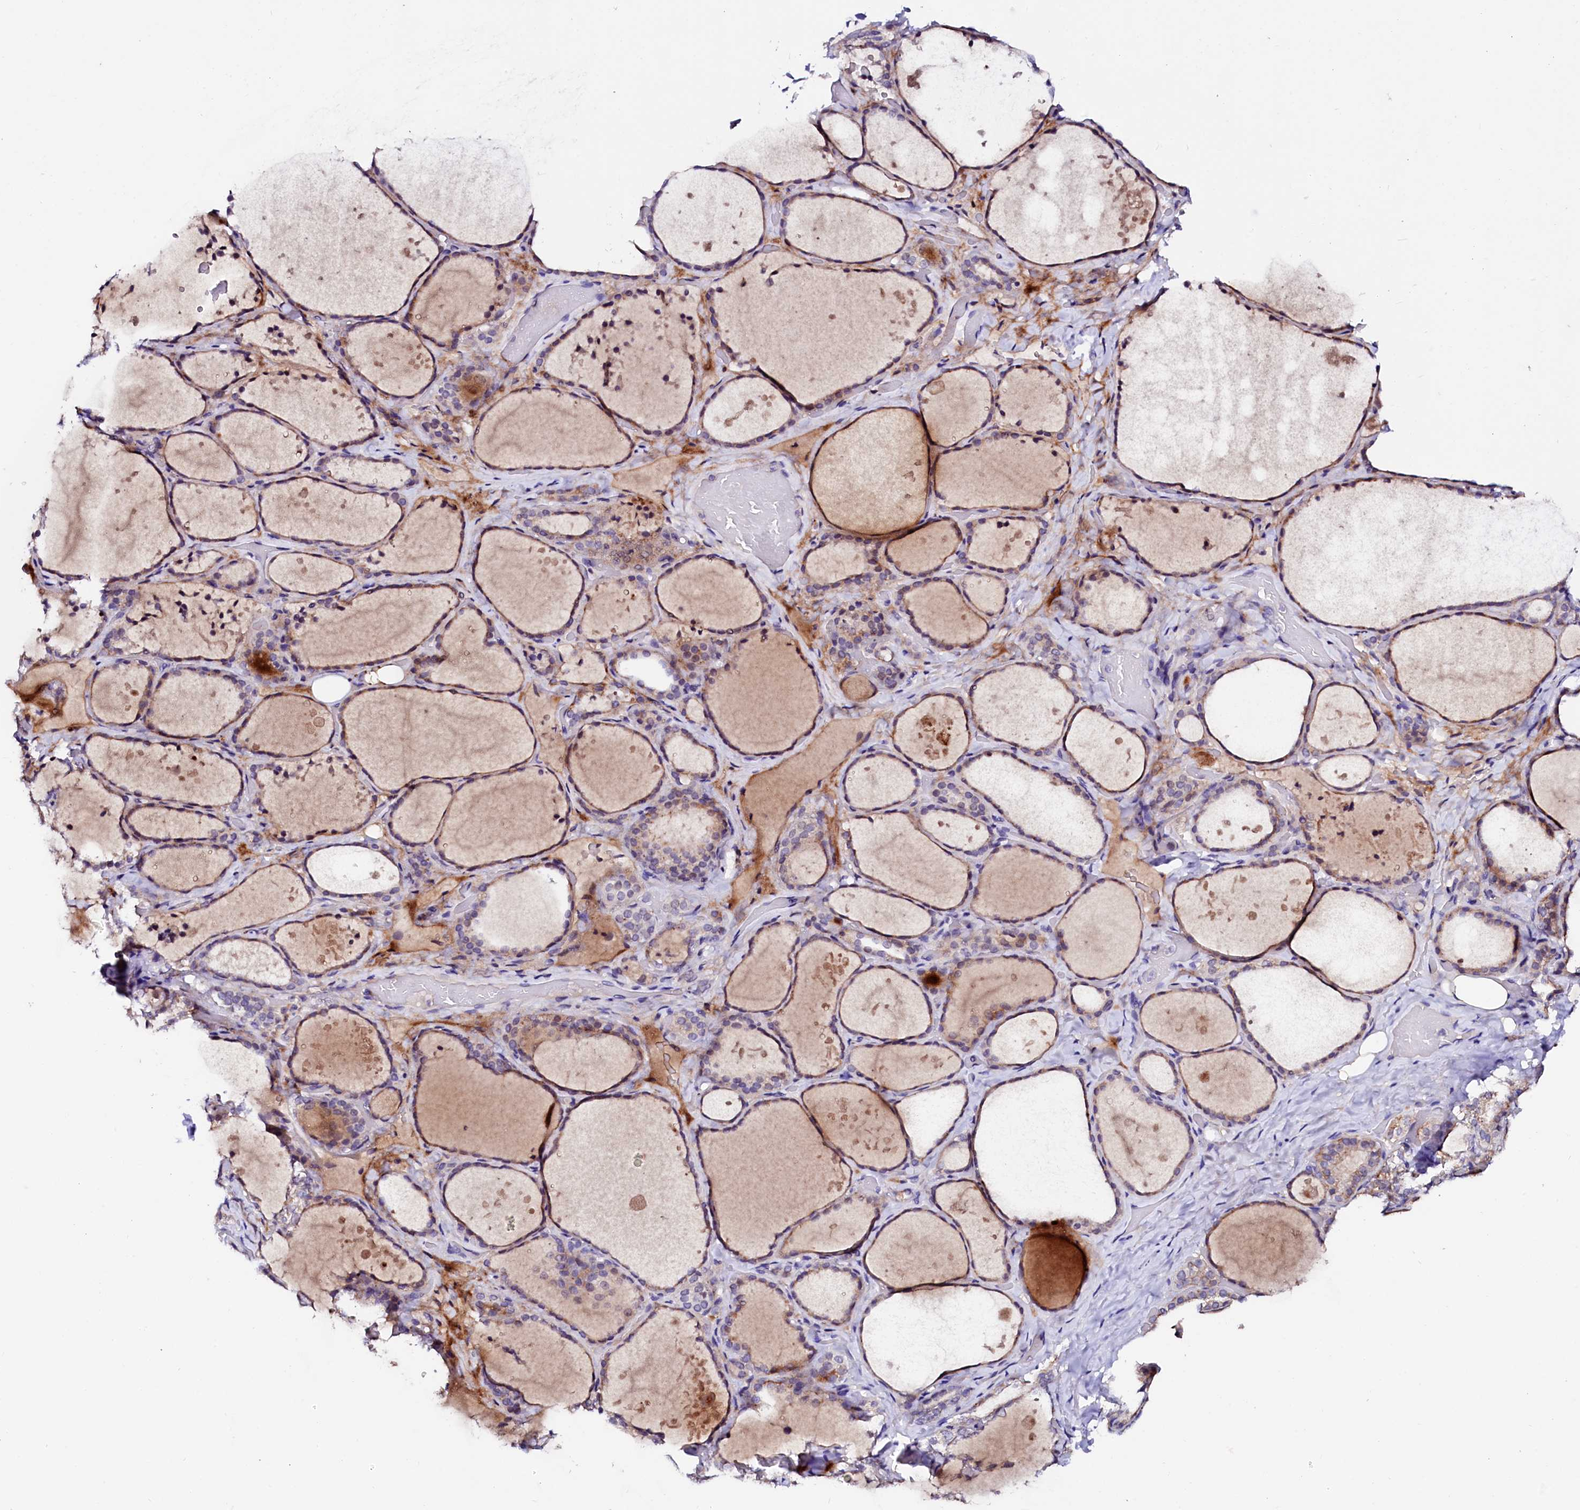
{"staining": {"intensity": "weak", "quantity": "<25%", "location": "cytoplasmic/membranous"}, "tissue": "thyroid gland", "cell_type": "Glandular cells", "image_type": "normal", "snomed": [{"axis": "morphology", "description": "Normal tissue, NOS"}, {"axis": "topography", "description": "Thyroid gland"}], "caption": "Immunohistochemistry histopathology image of unremarkable thyroid gland stained for a protein (brown), which displays no expression in glandular cells.", "gene": "NALF1", "patient": {"sex": "female", "age": 44}}